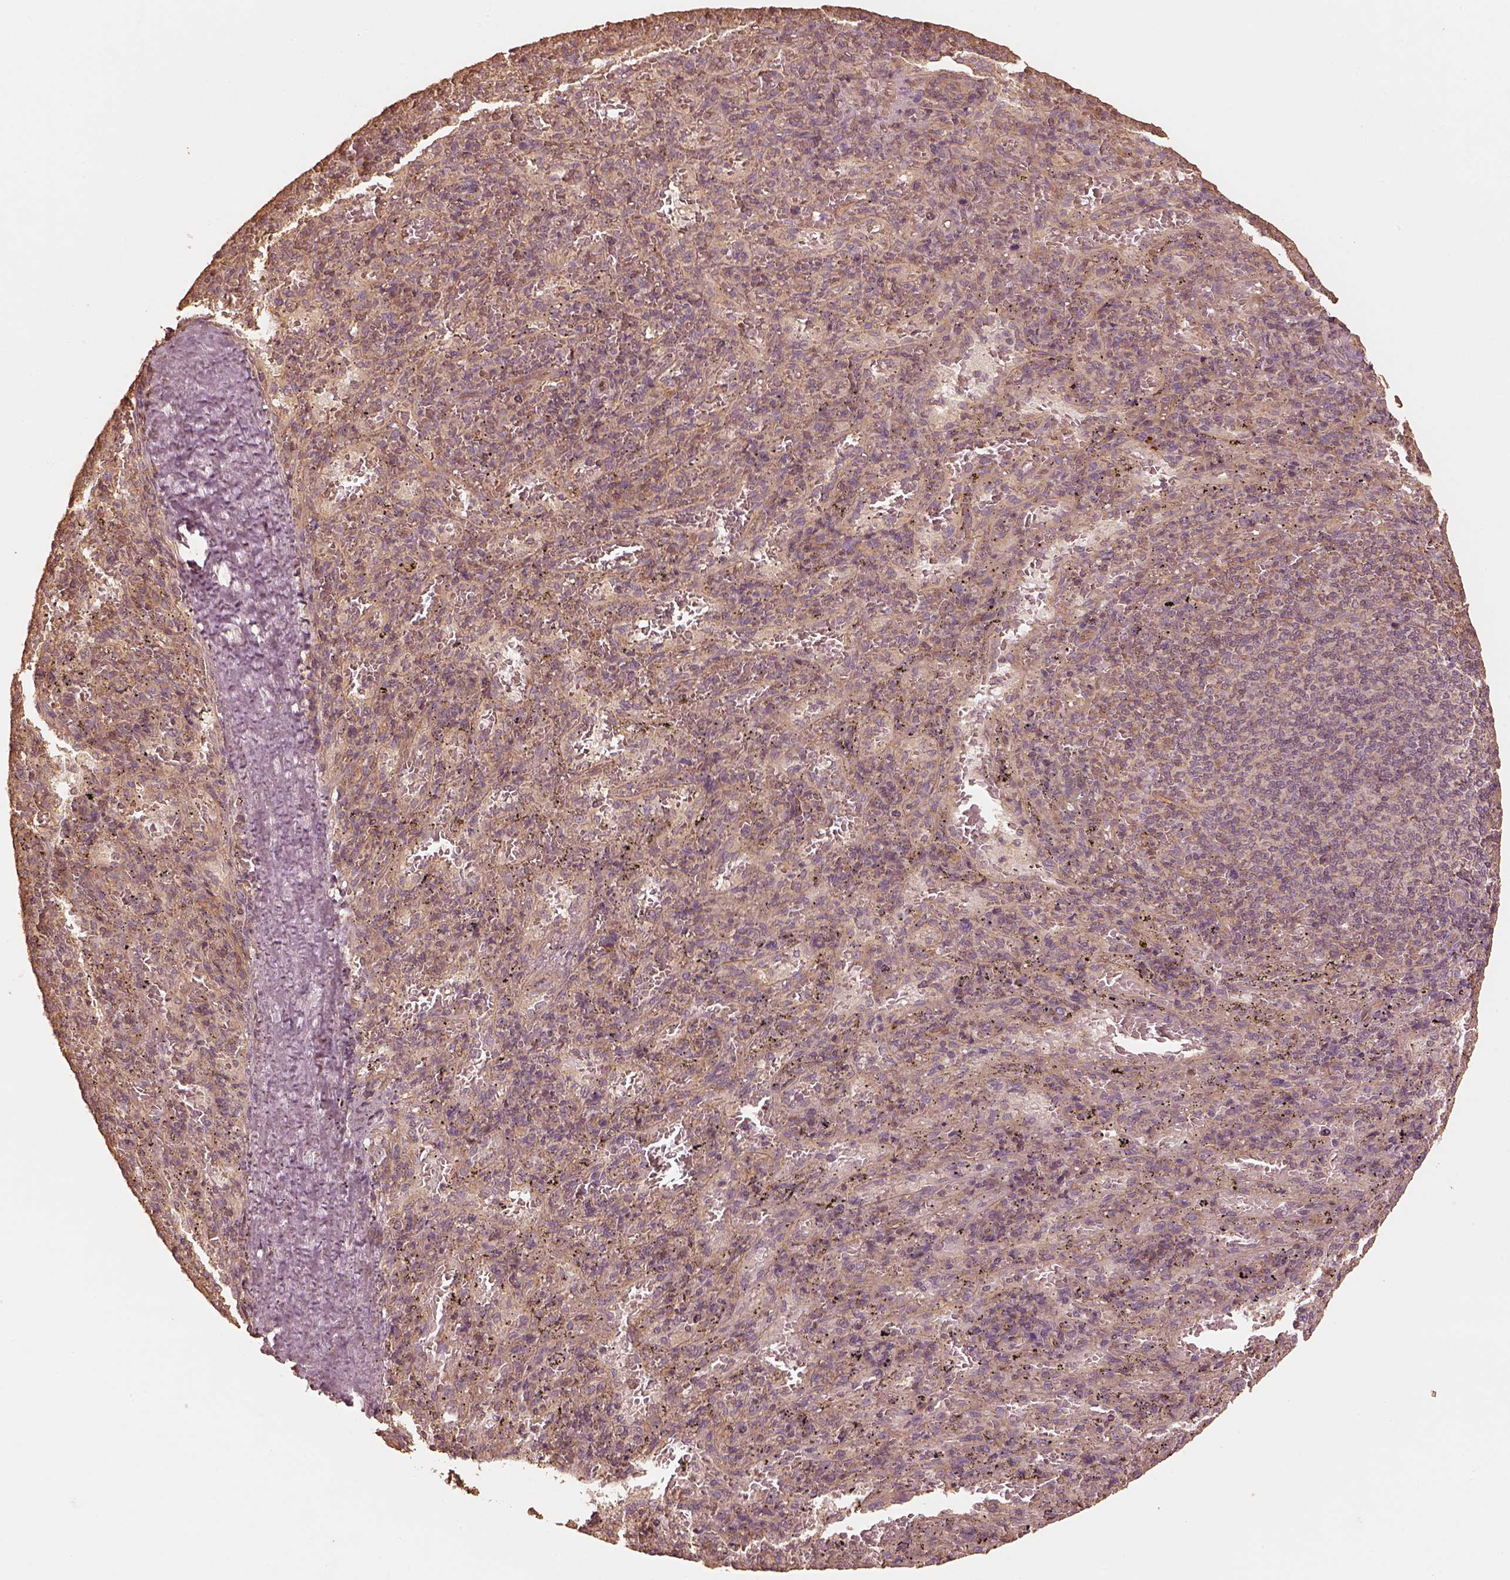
{"staining": {"intensity": "negative", "quantity": "none", "location": "none"}, "tissue": "spleen", "cell_type": "Cells in red pulp", "image_type": "normal", "snomed": [{"axis": "morphology", "description": "Normal tissue, NOS"}, {"axis": "topography", "description": "Spleen"}], "caption": "The micrograph exhibits no staining of cells in red pulp in normal spleen.", "gene": "WDR7", "patient": {"sex": "male", "age": 57}}